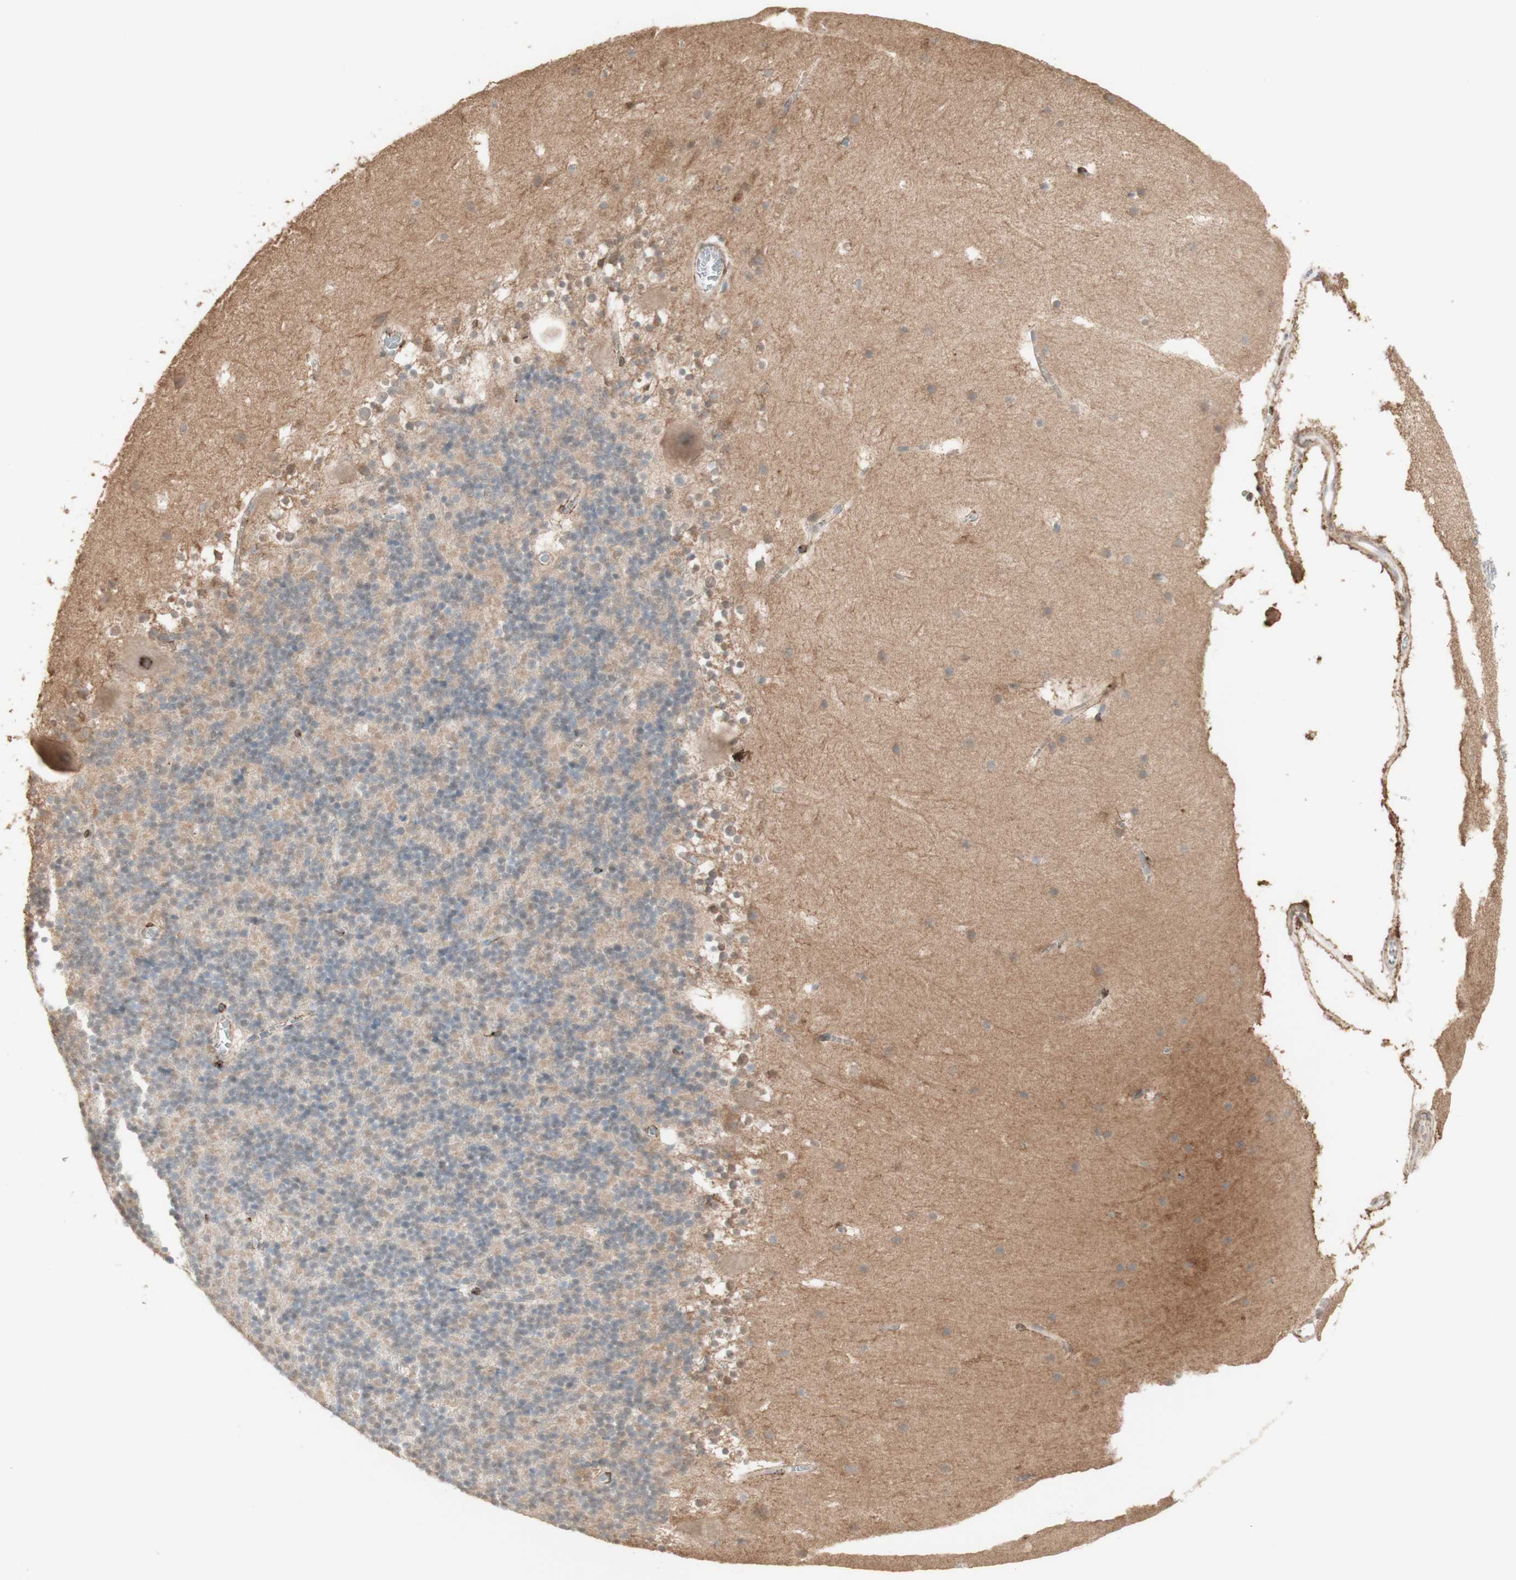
{"staining": {"intensity": "negative", "quantity": "none", "location": "none"}, "tissue": "cerebellum", "cell_type": "Cells in granular layer", "image_type": "normal", "snomed": [{"axis": "morphology", "description": "Normal tissue, NOS"}, {"axis": "topography", "description": "Cerebellum"}], "caption": "Immunohistochemical staining of normal human cerebellum exhibits no significant positivity in cells in granular layer. (Brightfield microscopy of DAB immunohistochemistry at high magnification).", "gene": "MUC3A", "patient": {"sex": "male", "age": 45}}